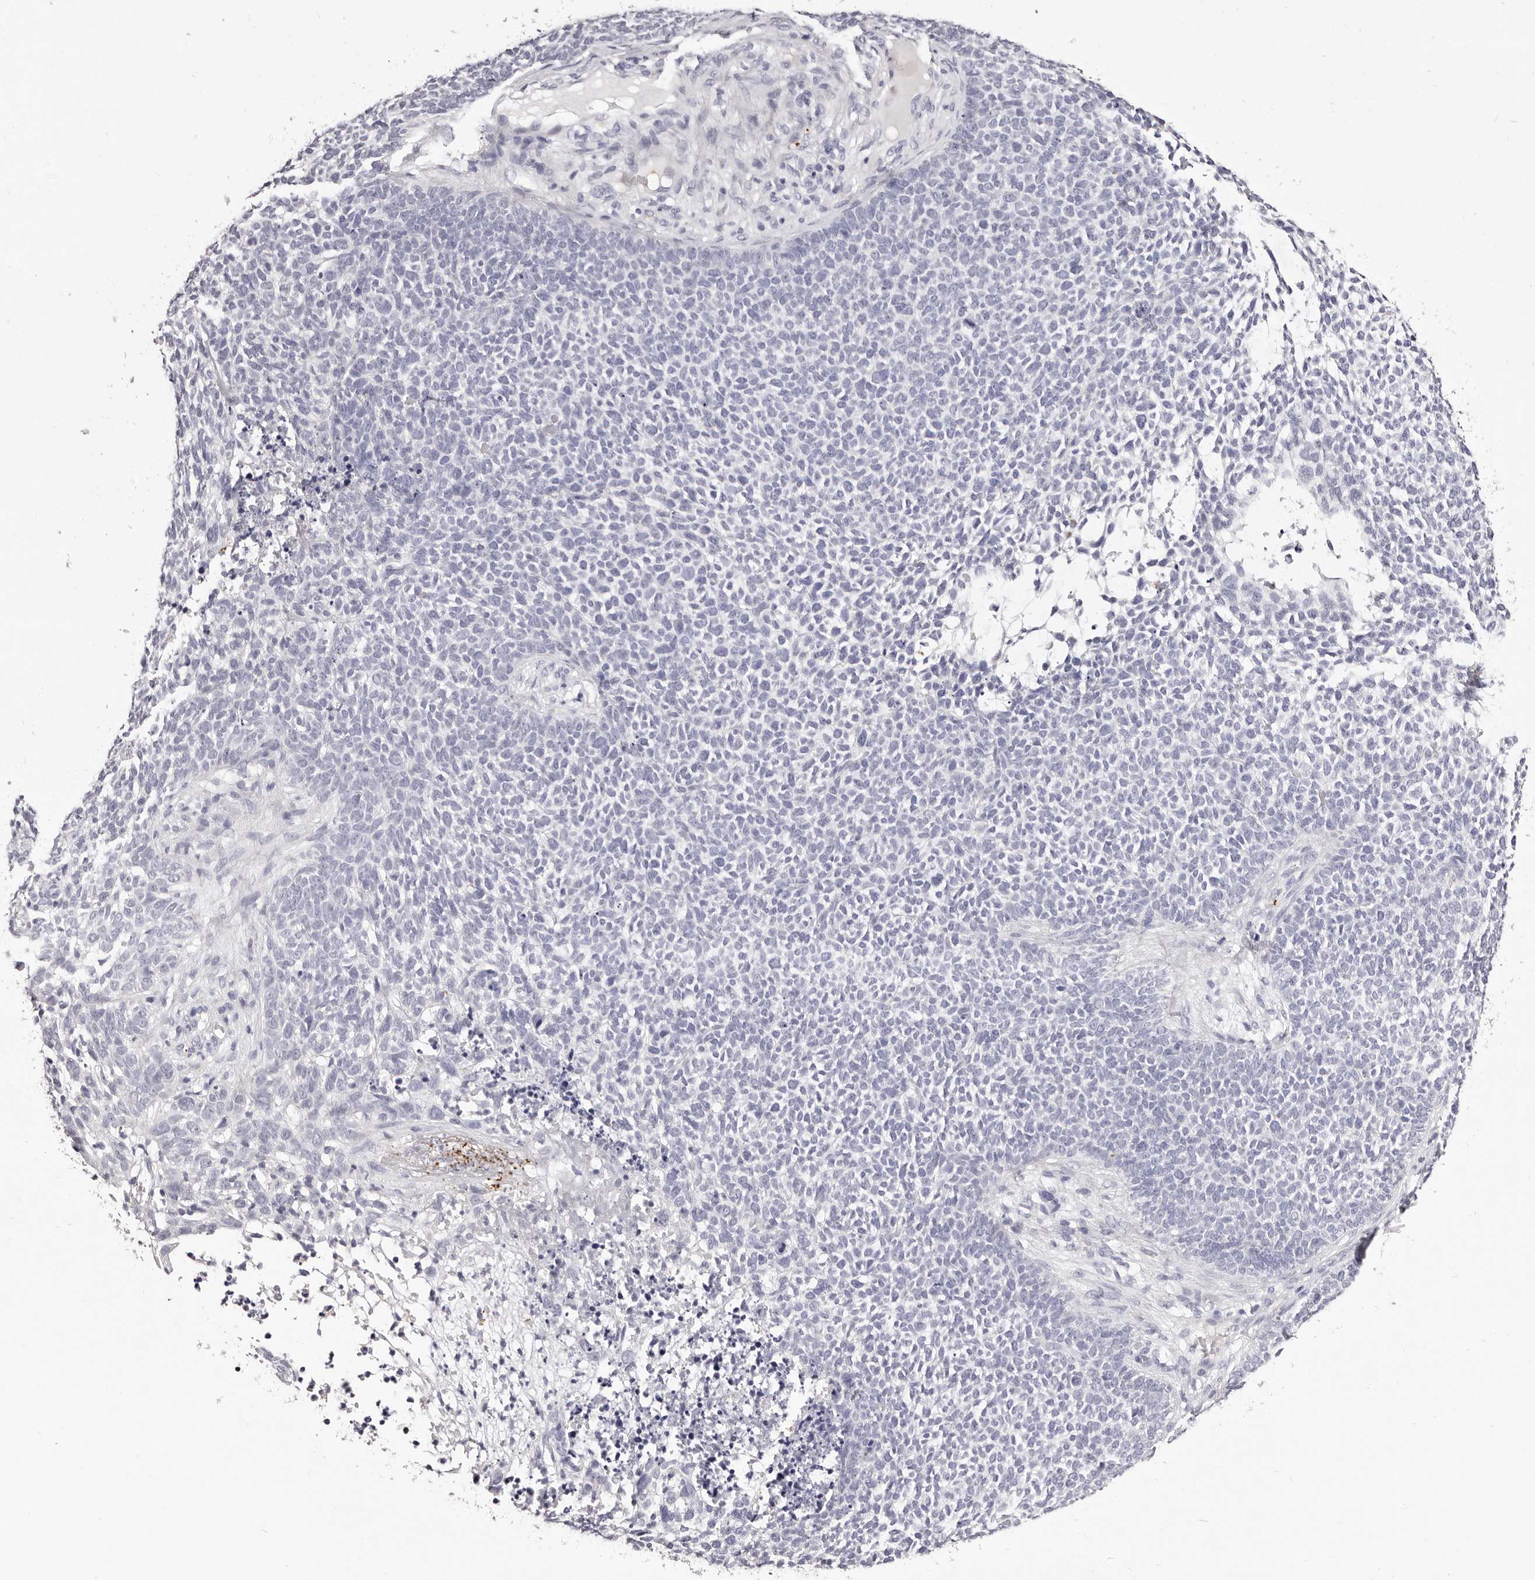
{"staining": {"intensity": "negative", "quantity": "none", "location": "none"}, "tissue": "skin cancer", "cell_type": "Tumor cells", "image_type": "cancer", "snomed": [{"axis": "morphology", "description": "Basal cell carcinoma"}, {"axis": "topography", "description": "Skin"}], "caption": "High power microscopy image of an IHC image of skin cancer (basal cell carcinoma), revealing no significant staining in tumor cells. The staining is performed using DAB brown chromogen with nuclei counter-stained in using hematoxylin.", "gene": "PF4", "patient": {"sex": "female", "age": 84}}